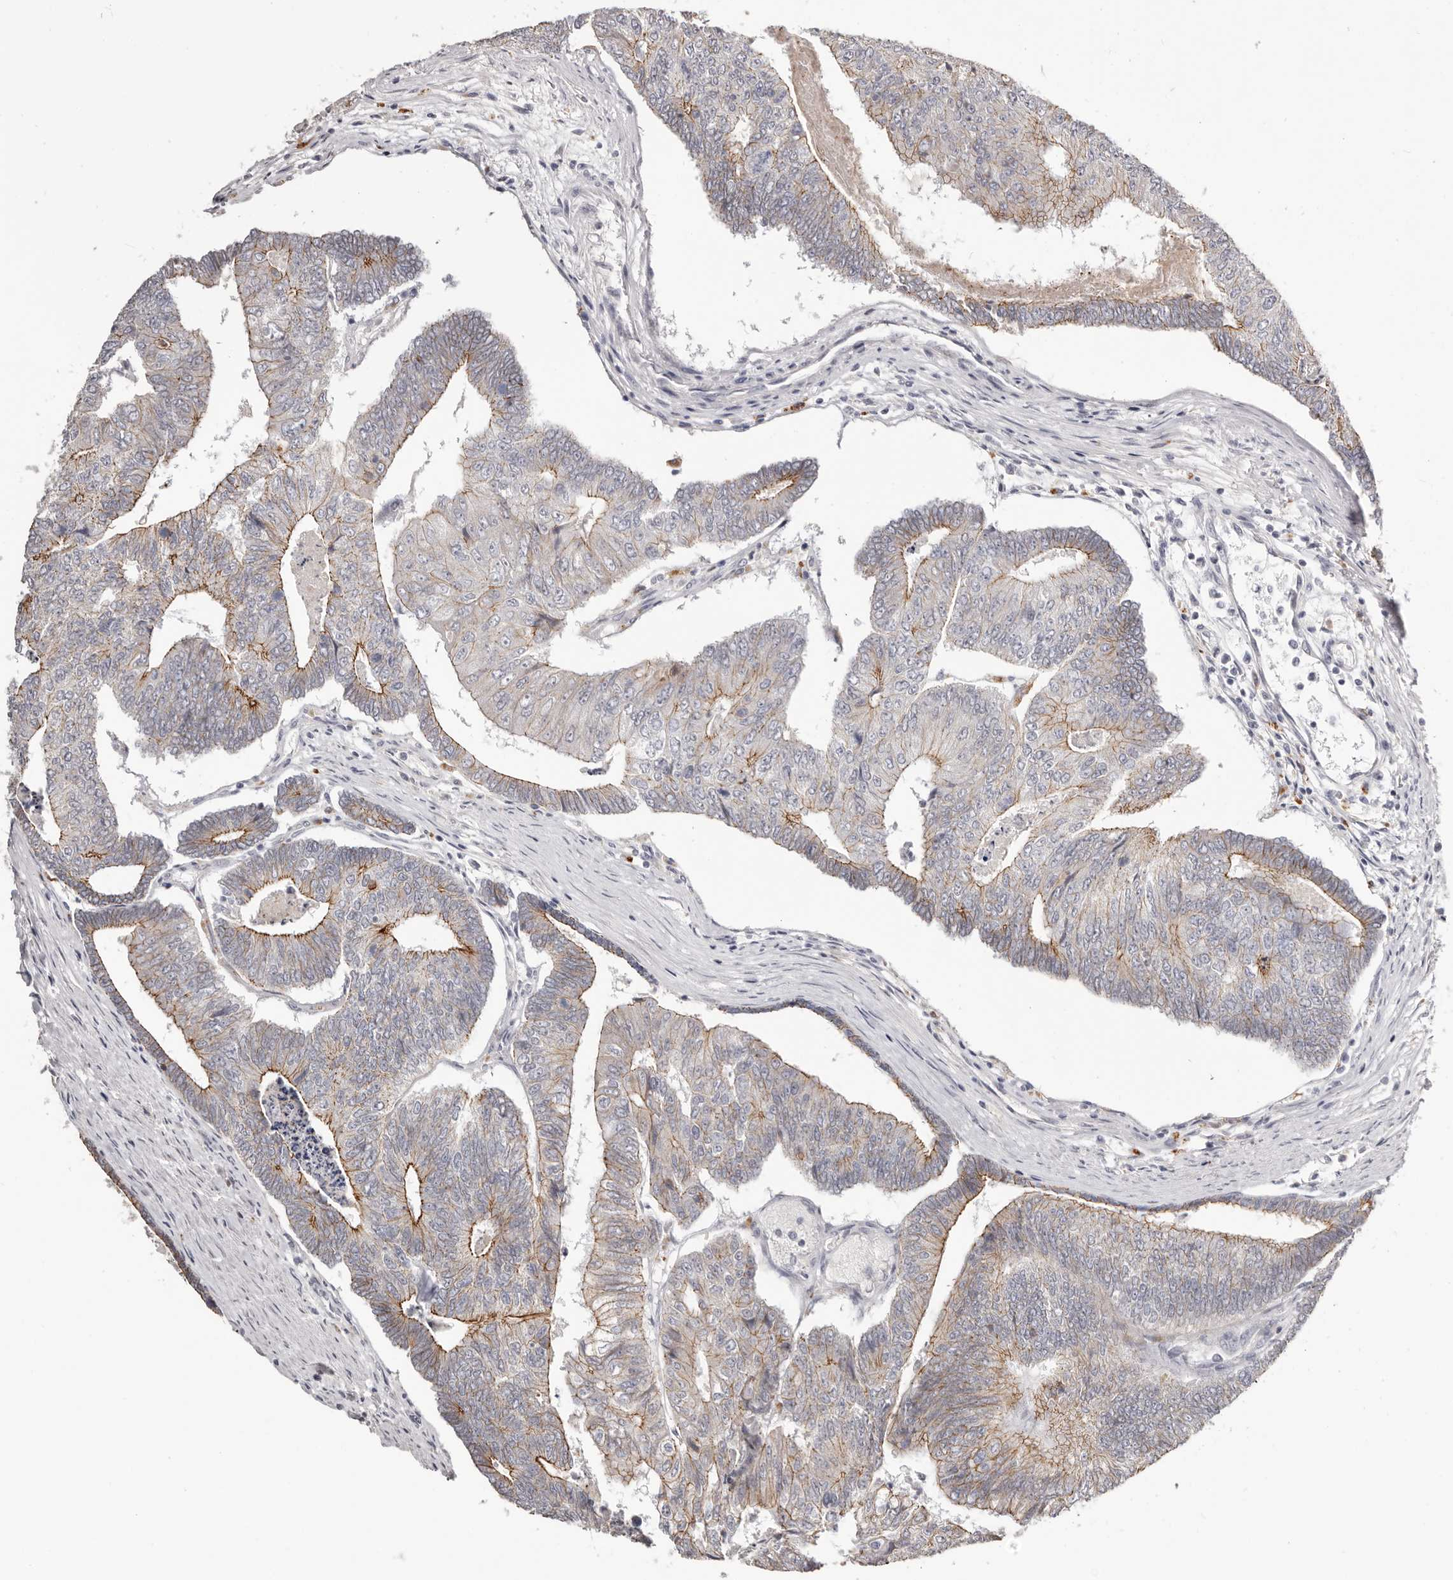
{"staining": {"intensity": "moderate", "quantity": "25%-75%", "location": "cytoplasmic/membranous"}, "tissue": "colorectal cancer", "cell_type": "Tumor cells", "image_type": "cancer", "snomed": [{"axis": "morphology", "description": "Adenocarcinoma, NOS"}, {"axis": "topography", "description": "Colon"}], "caption": "An immunohistochemistry (IHC) image of neoplastic tissue is shown. Protein staining in brown highlights moderate cytoplasmic/membranous positivity in adenocarcinoma (colorectal) within tumor cells.", "gene": "PCDHB6", "patient": {"sex": "female", "age": 67}}